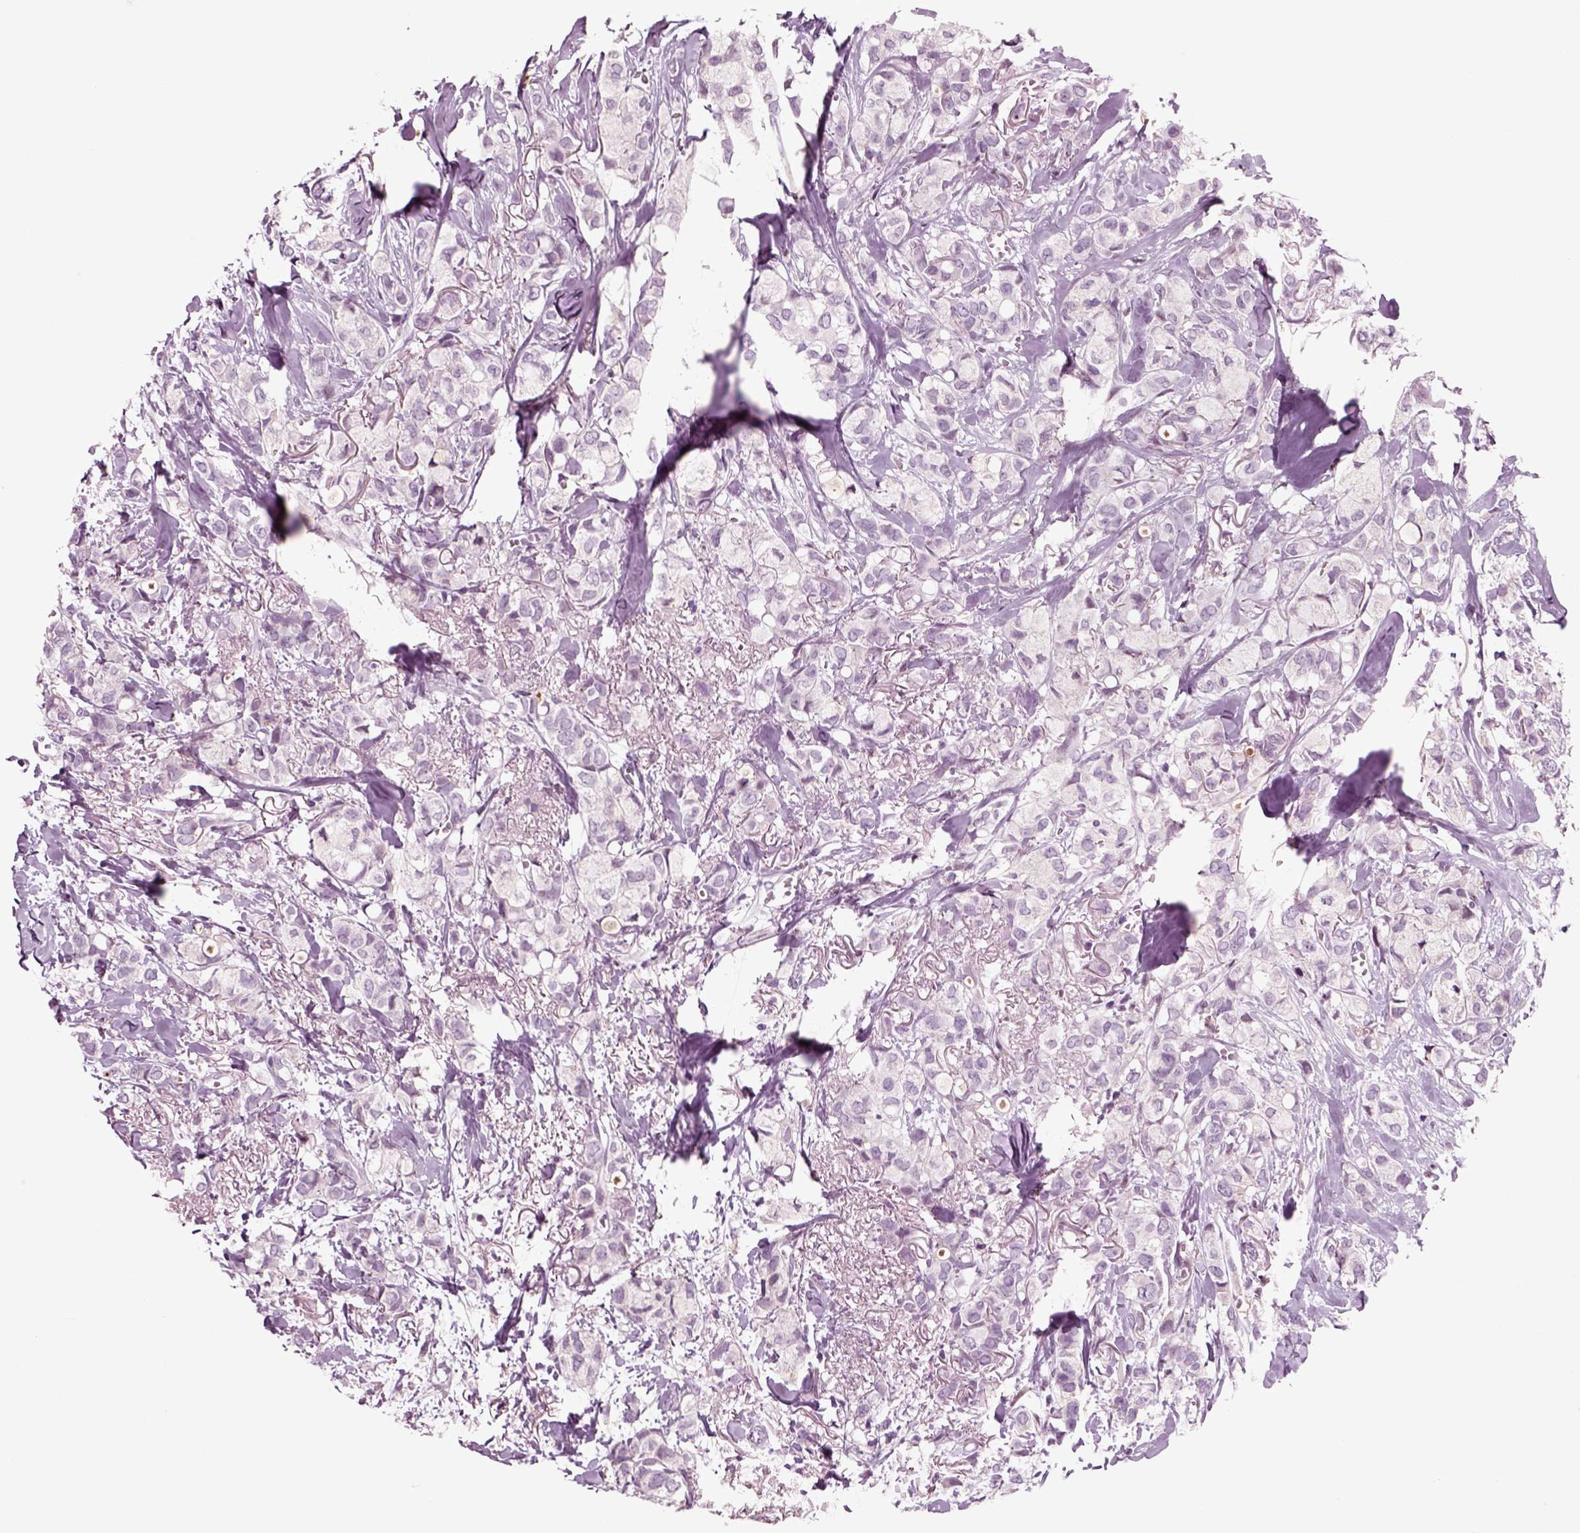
{"staining": {"intensity": "negative", "quantity": "none", "location": "none"}, "tissue": "breast cancer", "cell_type": "Tumor cells", "image_type": "cancer", "snomed": [{"axis": "morphology", "description": "Duct carcinoma"}, {"axis": "topography", "description": "Breast"}], "caption": "The micrograph reveals no staining of tumor cells in intraductal carcinoma (breast).", "gene": "CHGB", "patient": {"sex": "female", "age": 85}}